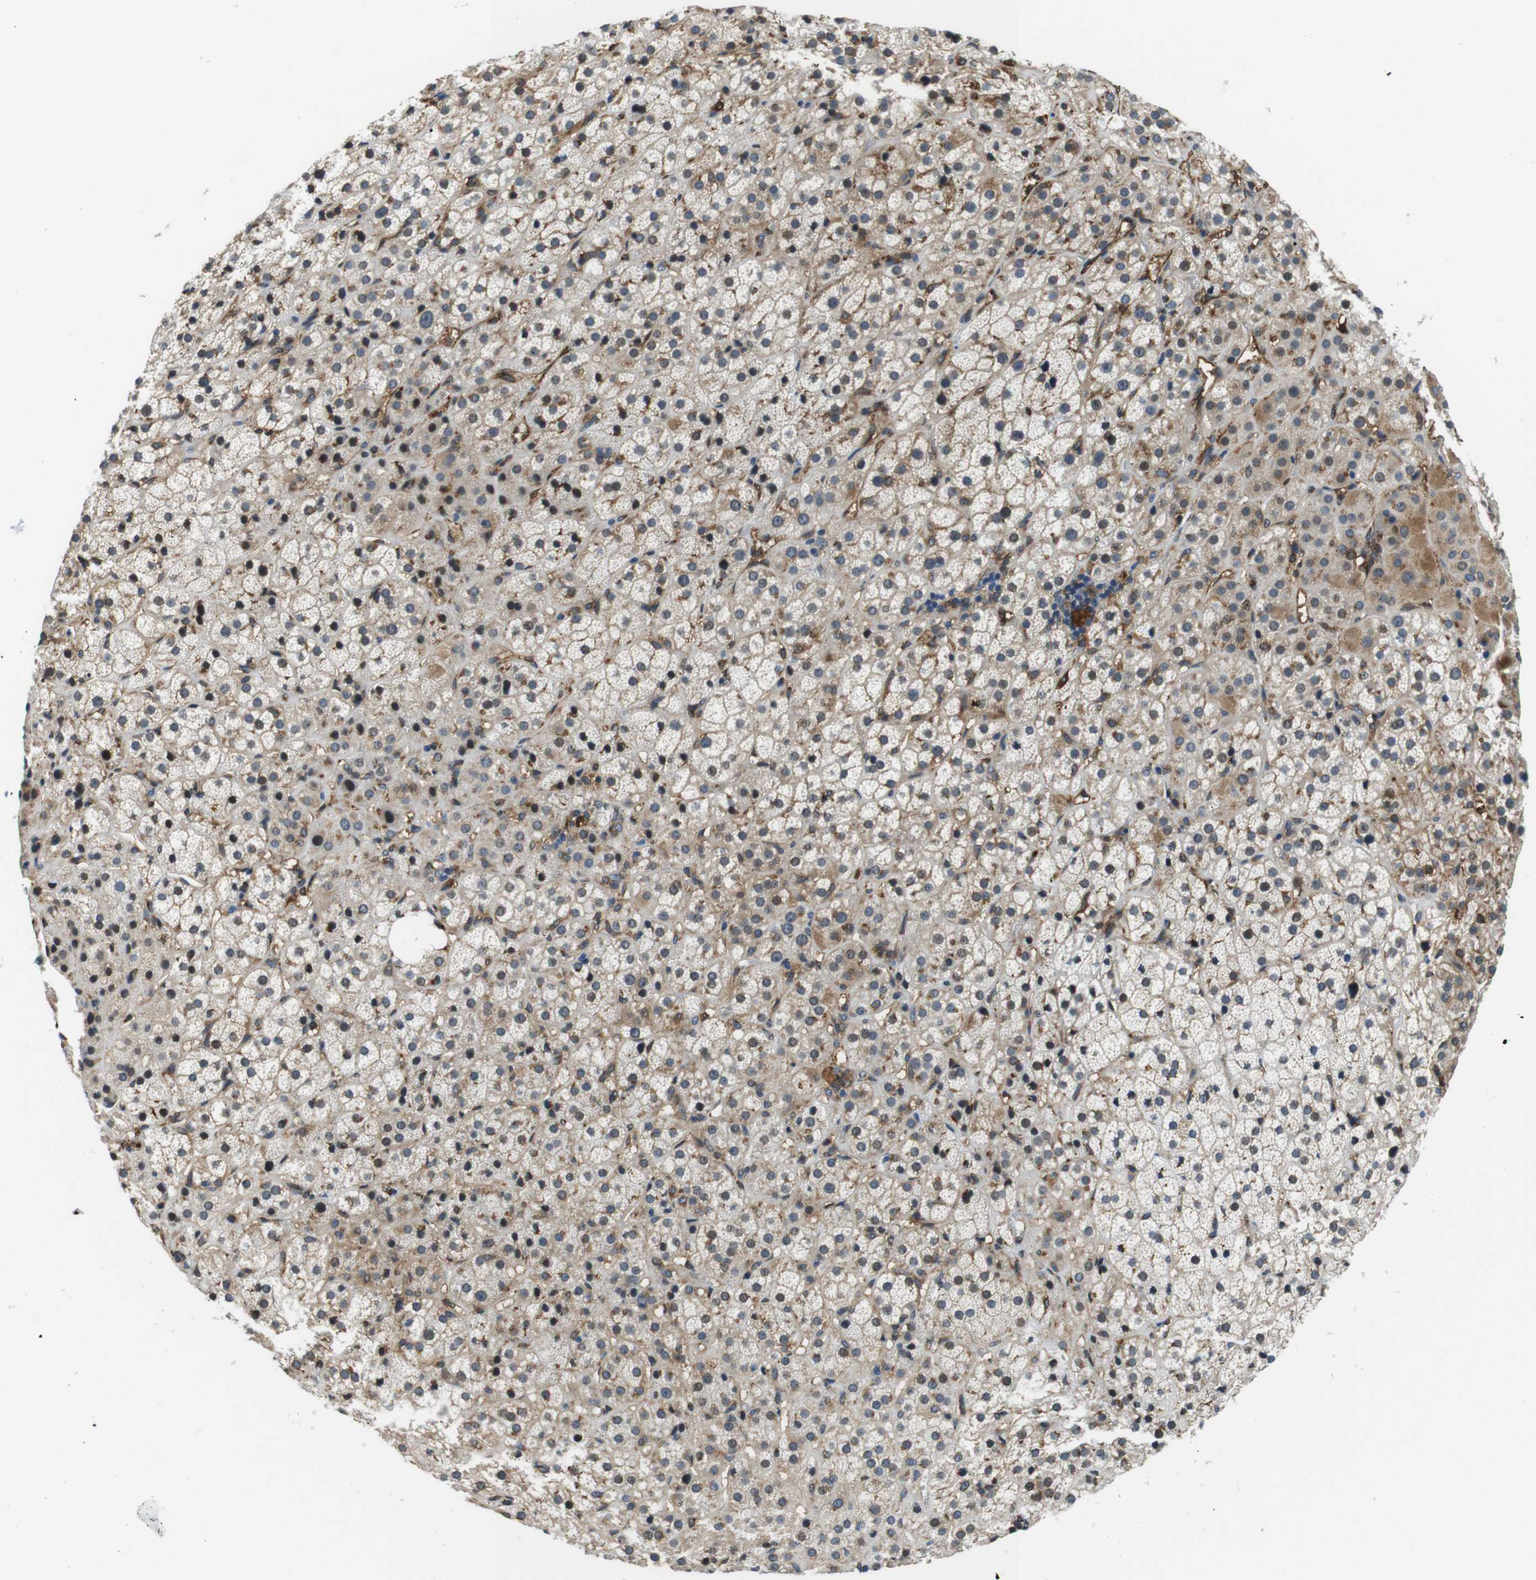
{"staining": {"intensity": "moderate", "quantity": ">75%", "location": "cytoplasmic/membranous"}, "tissue": "adrenal gland", "cell_type": "Glandular cells", "image_type": "normal", "snomed": [{"axis": "morphology", "description": "Normal tissue, NOS"}, {"axis": "topography", "description": "Adrenal gland"}], "caption": "Immunohistochemical staining of normal adrenal gland reveals medium levels of moderate cytoplasmic/membranous positivity in approximately >75% of glandular cells.", "gene": "PALD1", "patient": {"sex": "female", "age": 57}}